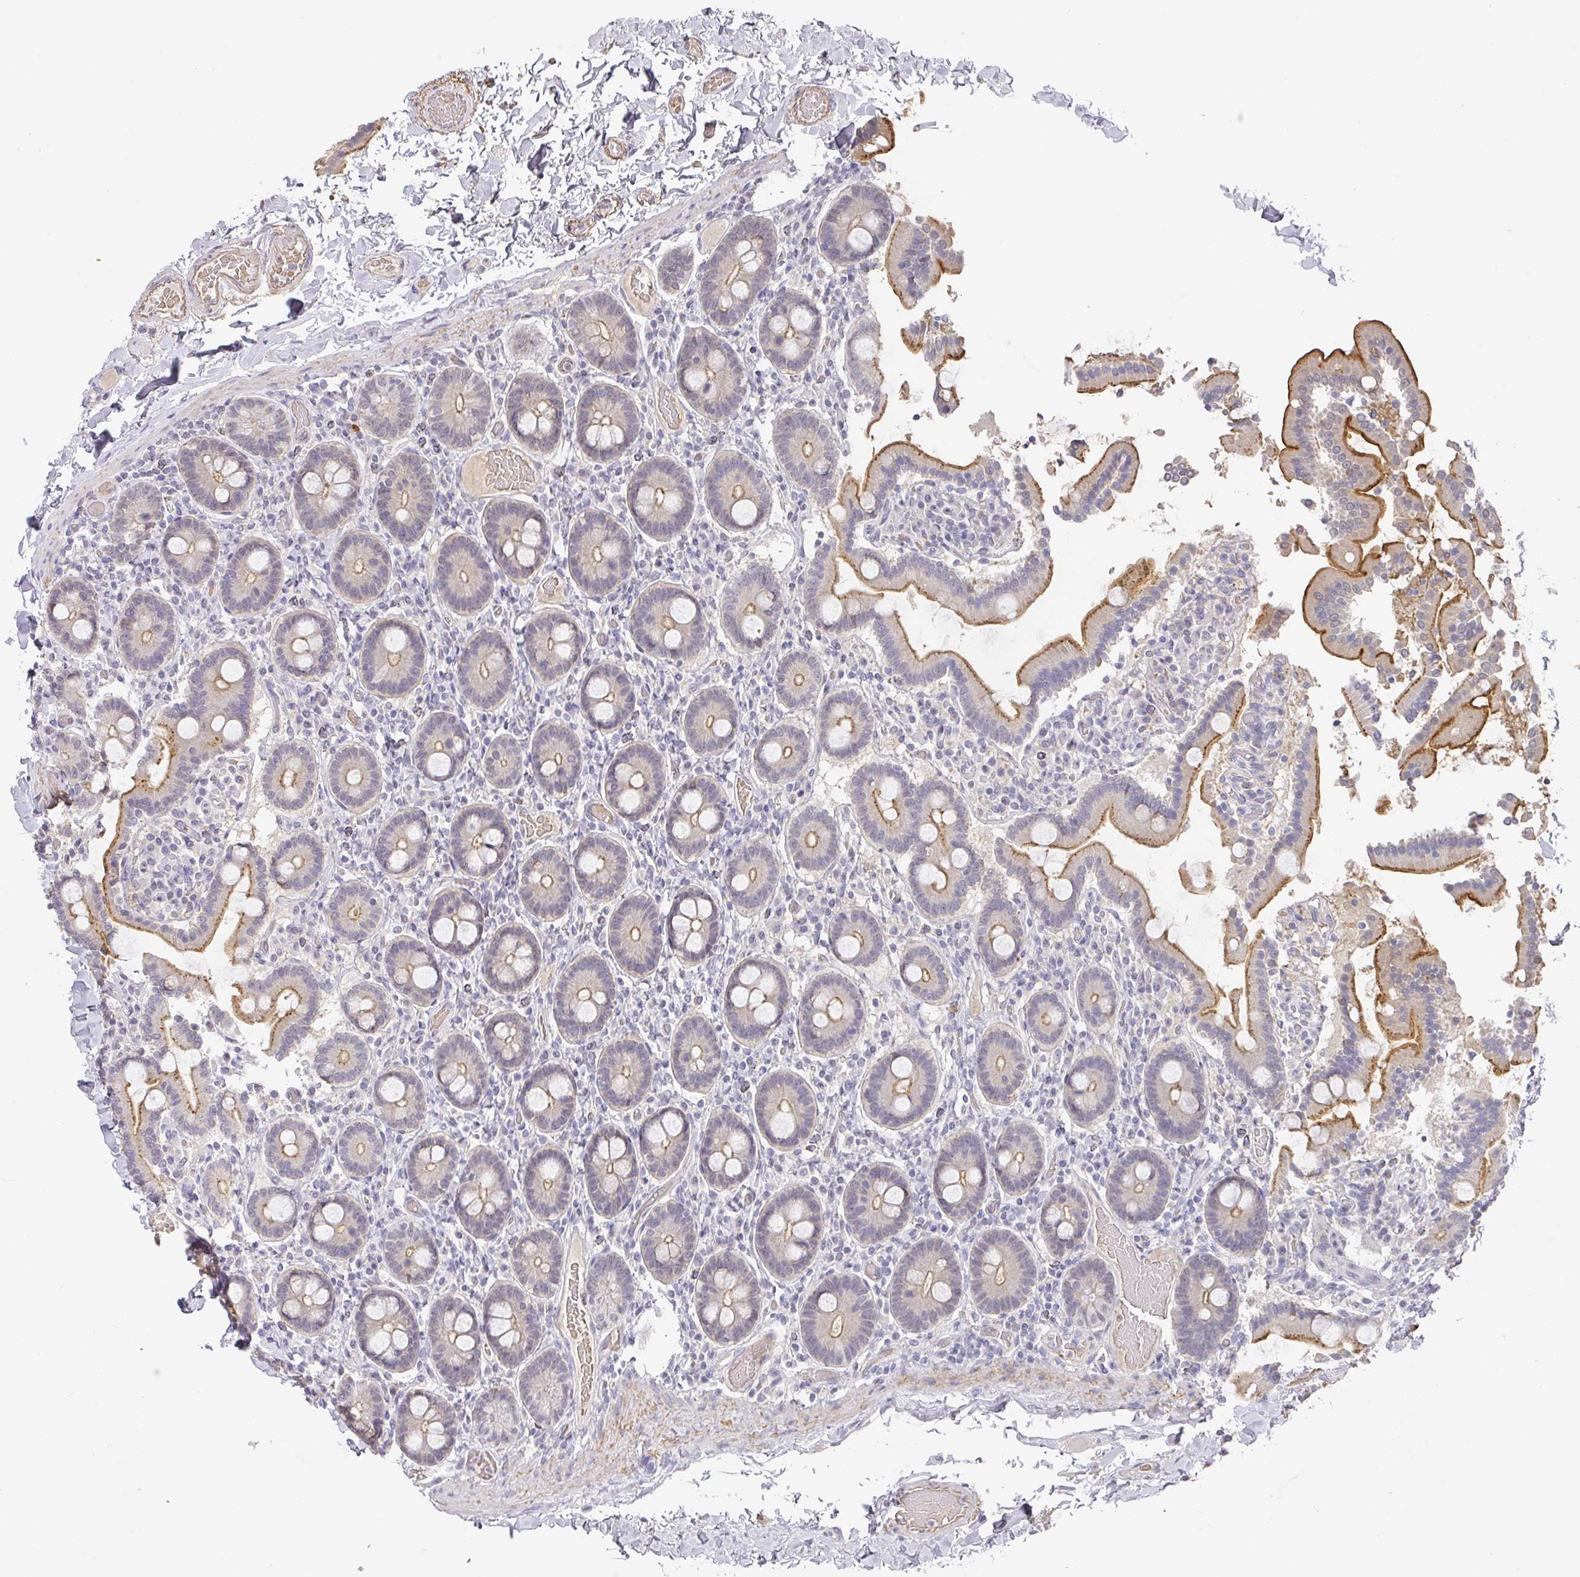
{"staining": {"intensity": "strong", "quantity": "25%-75%", "location": "cytoplasmic/membranous"}, "tissue": "duodenum", "cell_type": "Glandular cells", "image_type": "normal", "snomed": [{"axis": "morphology", "description": "Normal tissue, NOS"}, {"axis": "topography", "description": "Duodenum"}], "caption": "Glandular cells reveal high levels of strong cytoplasmic/membranous staining in about 25%-75% of cells in normal human duodenum. Nuclei are stained in blue.", "gene": "FOXN4", "patient": {"sex": "male", "age": 55}}